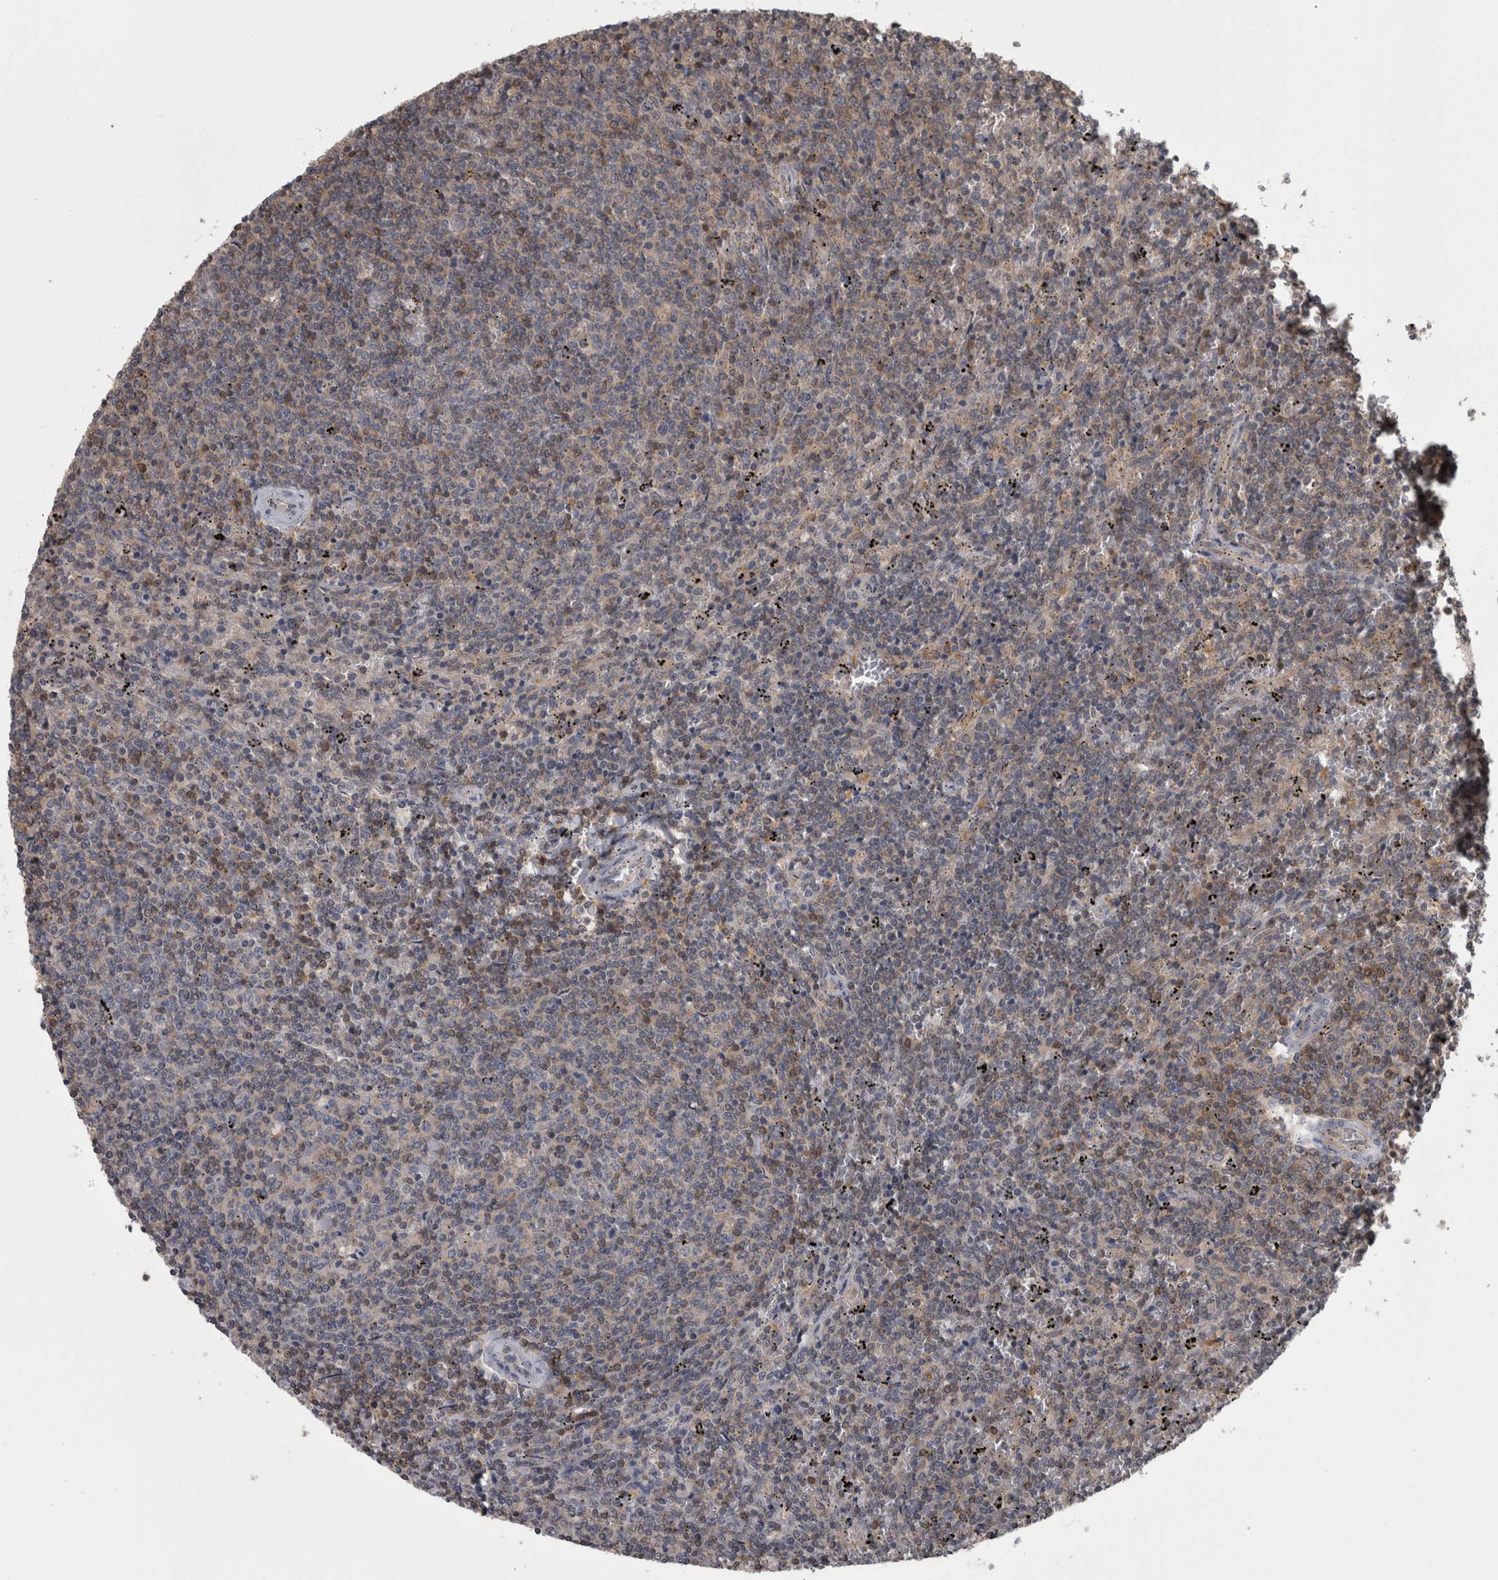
{"staining": {"intensity": "weak", "quantity": "25%-75%", "location": "cytoplasmic/membranous"}, "tissue": "lymphoma", "cell_type": "Tumor cells", "image_type": "cancer", "snomed": [{"axis": "morphology", "description": "Malignant lymphoma, non-Hodgkin's type, Low grade"}, {"axis": "topography", "description": "Spleen"}], "caption": "Brown immunohistochemical staining in low-grade malignant lymphoma, non-Hodgkin's type reveals weak cytoplasmic/membranous expression in approximately 25%-75% of tumor cells. Nuclei are stained in blue.", "gene": "APRT", "patient": {"sex": "female", "age": 50}}